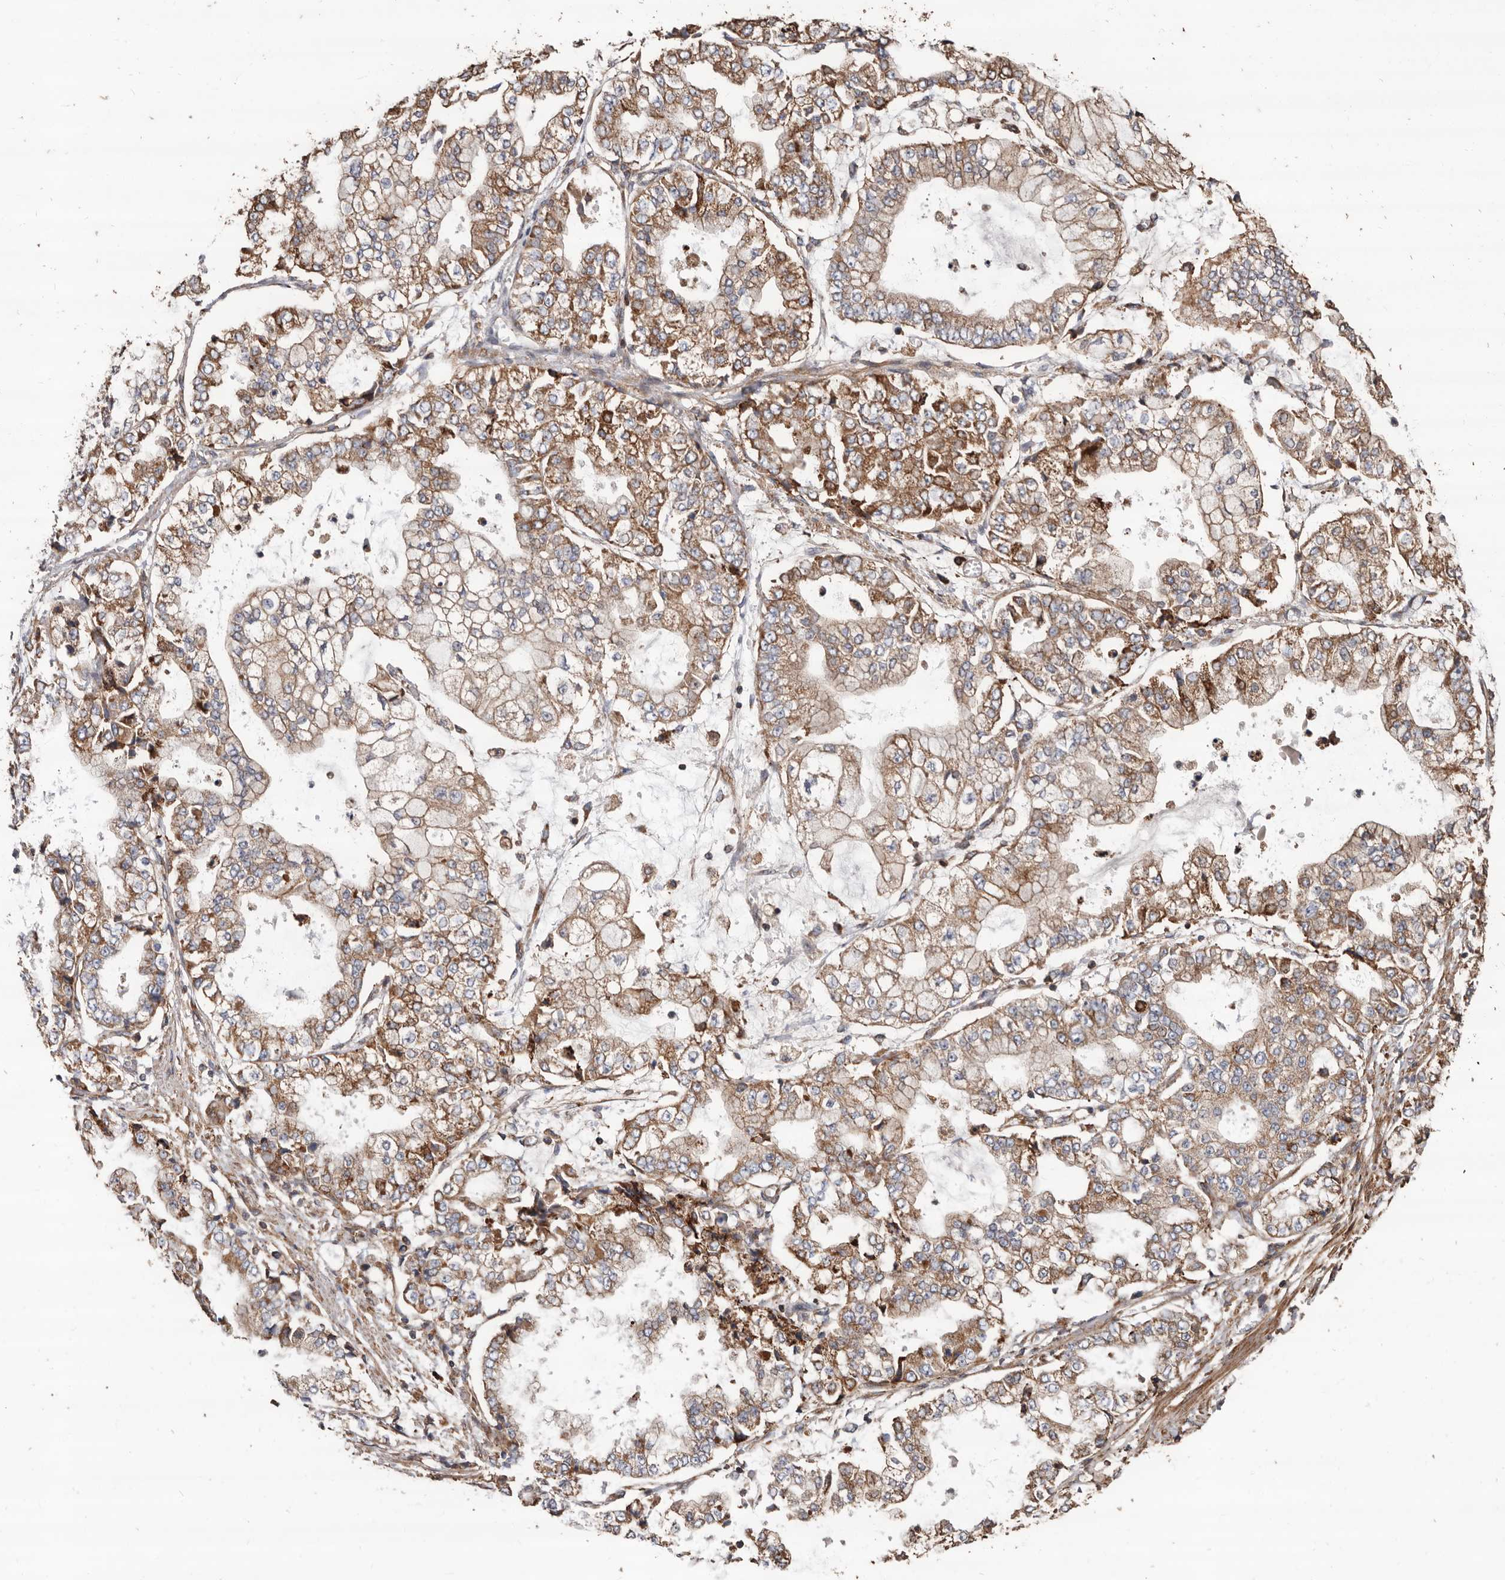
{"staining": {"intensity": "moderate", "quantity": ">75%", "location": "cytoplasmic/membranous"}, "tissue": "stomach cancer", "cell_type": "Tumor cells", "image_type": "cancer", "snomed": [{"axis": "morphology", "description": "Adenocarcinoma, NOS"}, {"axis": "topography", "description": "Stomach"}], "caption": "Immunohistochemistry (IHC) (DAB) staining of stomach adenocarcinoma demonstrates moderate cytoplasmic/membranous protein staining in approximately >75% of tumor cells.", "gene": "OSGIN2", "patient": {"sex": "male", "age": 76}}